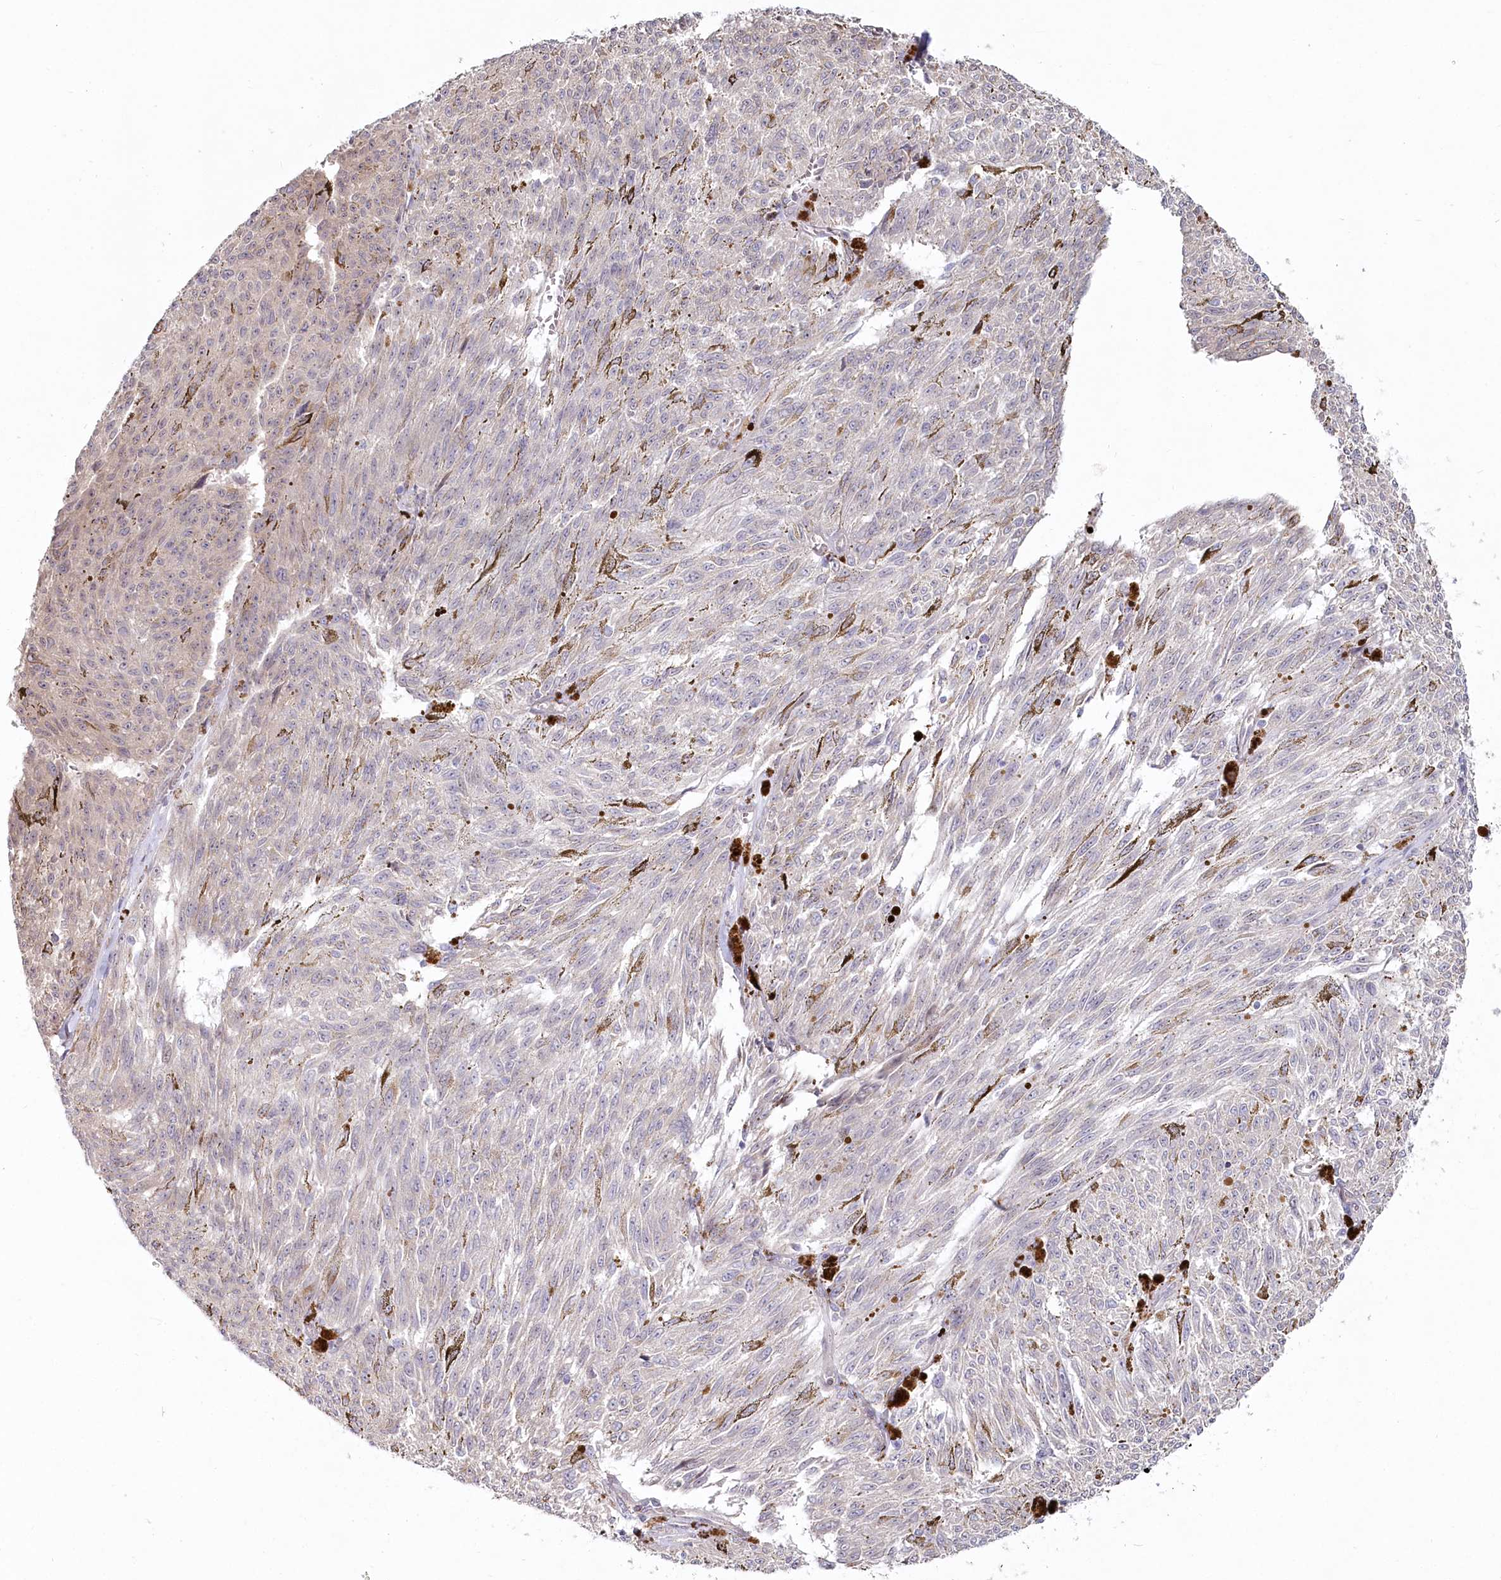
{"staining": {"intensity": "negative", "quantity": "none", "location": "none"}, "tissue": "melanoma", "cell_type": "Tumor cells", "image_type": "cancer", "snomed": [{"axis": "morphology", "description": "Malignant melanoma, NOS"}, {"axis": "topography", "description": "Skin"}], "caption": "Tumor cells are negative for brown protein staining in malignant melanoma.", "gene": "SPINK13", "patient": {"sex": "female", "age": 72}}